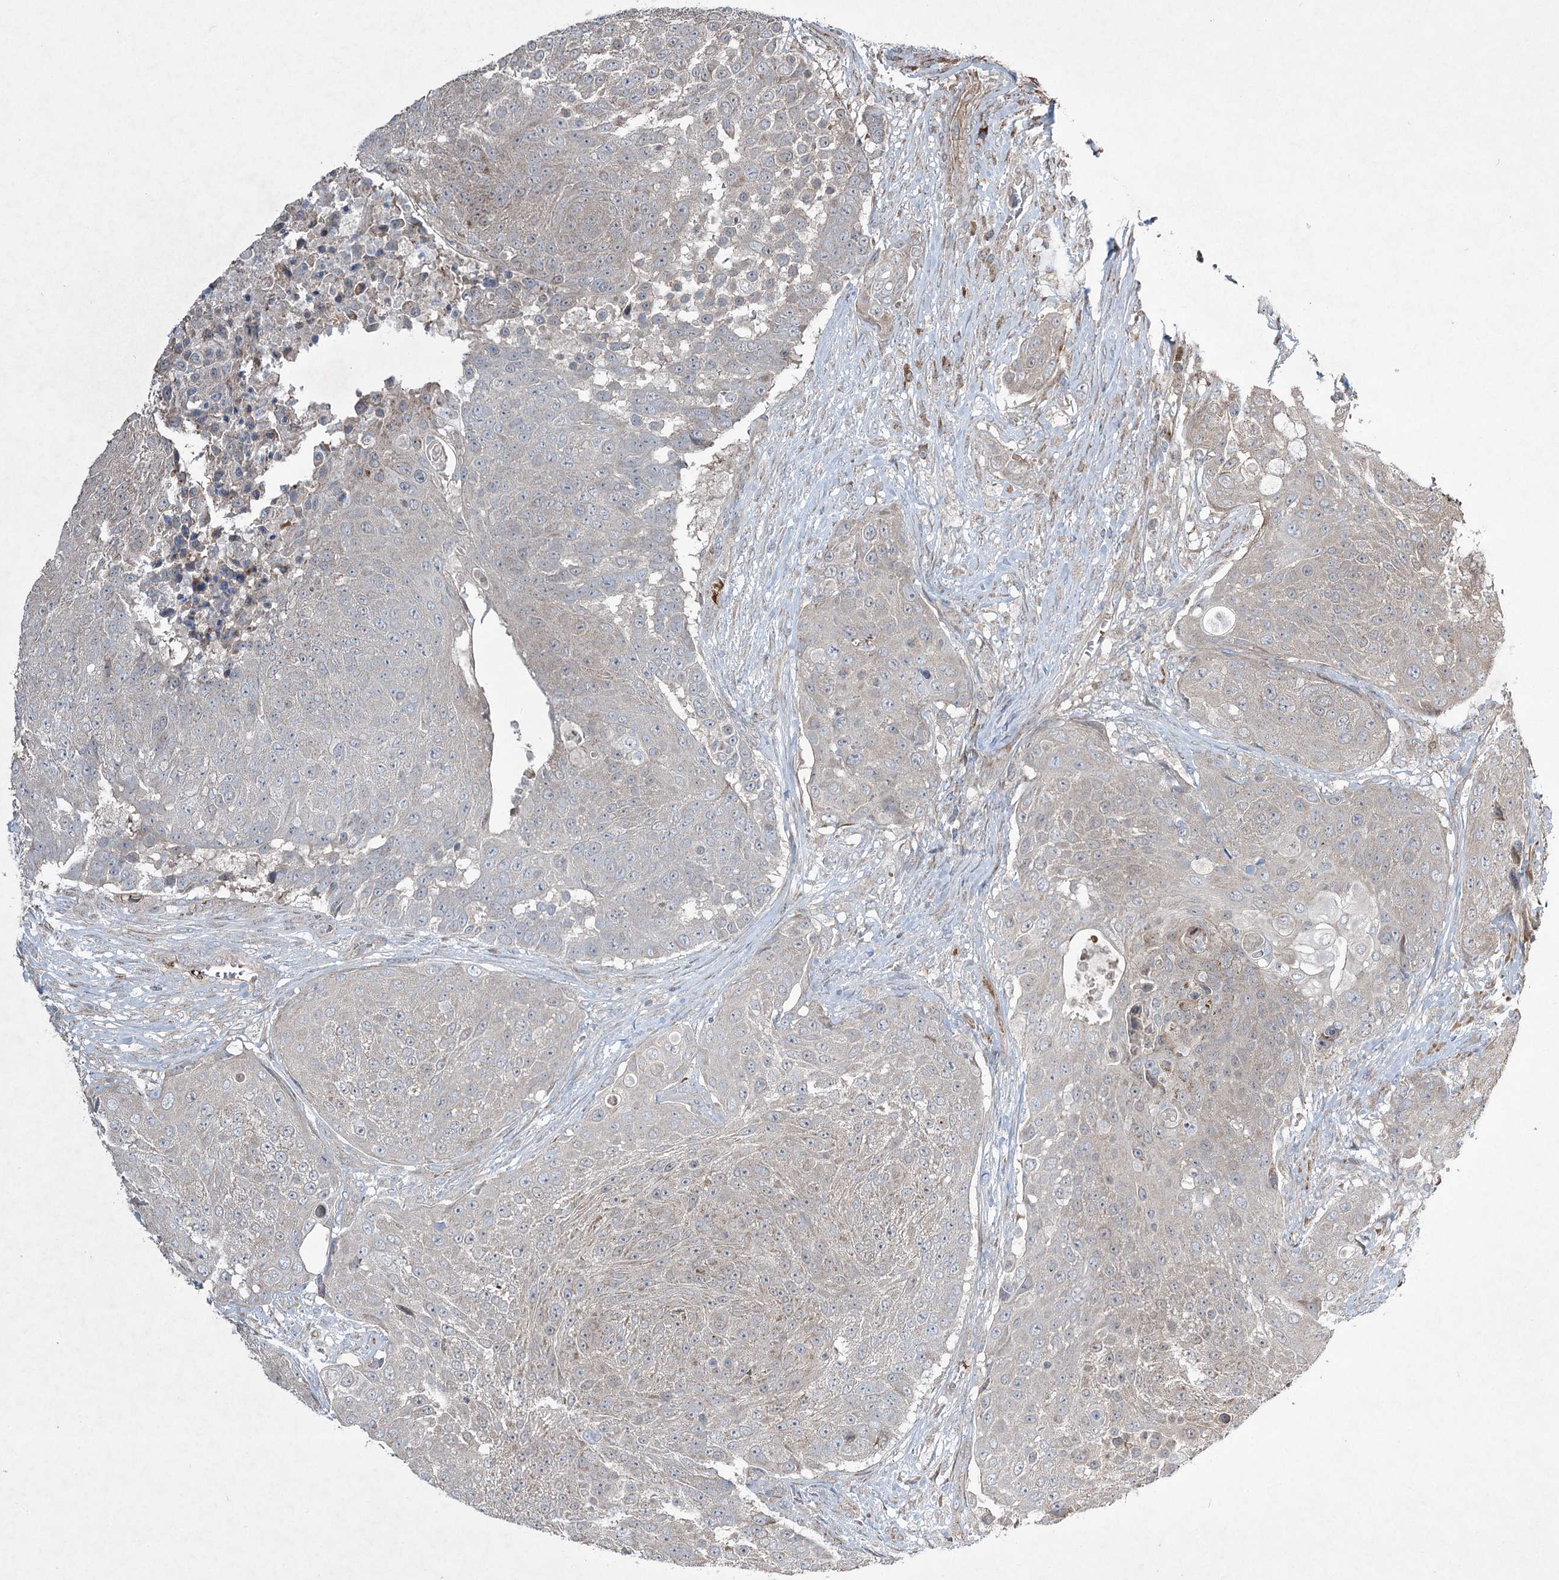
{"staining": {"intensity": "negative", "quantity": "none", "location": "none"}, "tissue": "urothelial cancer", "cell_type": "Tumor cells", "image_type": "cancer", "snomed": [{"axis": "morphology", "description": "Urothelial carcinoma, High grade"}, {"axis": "topography", "description": "Urinary bladder"}], "caption": "Urothelial carcinoma (high-grade) was stained to show a protein in brown. There is no significant staining in tumor cells.", "gene": "SERINC5", "patient": {"sex": "female", "age": 63}}